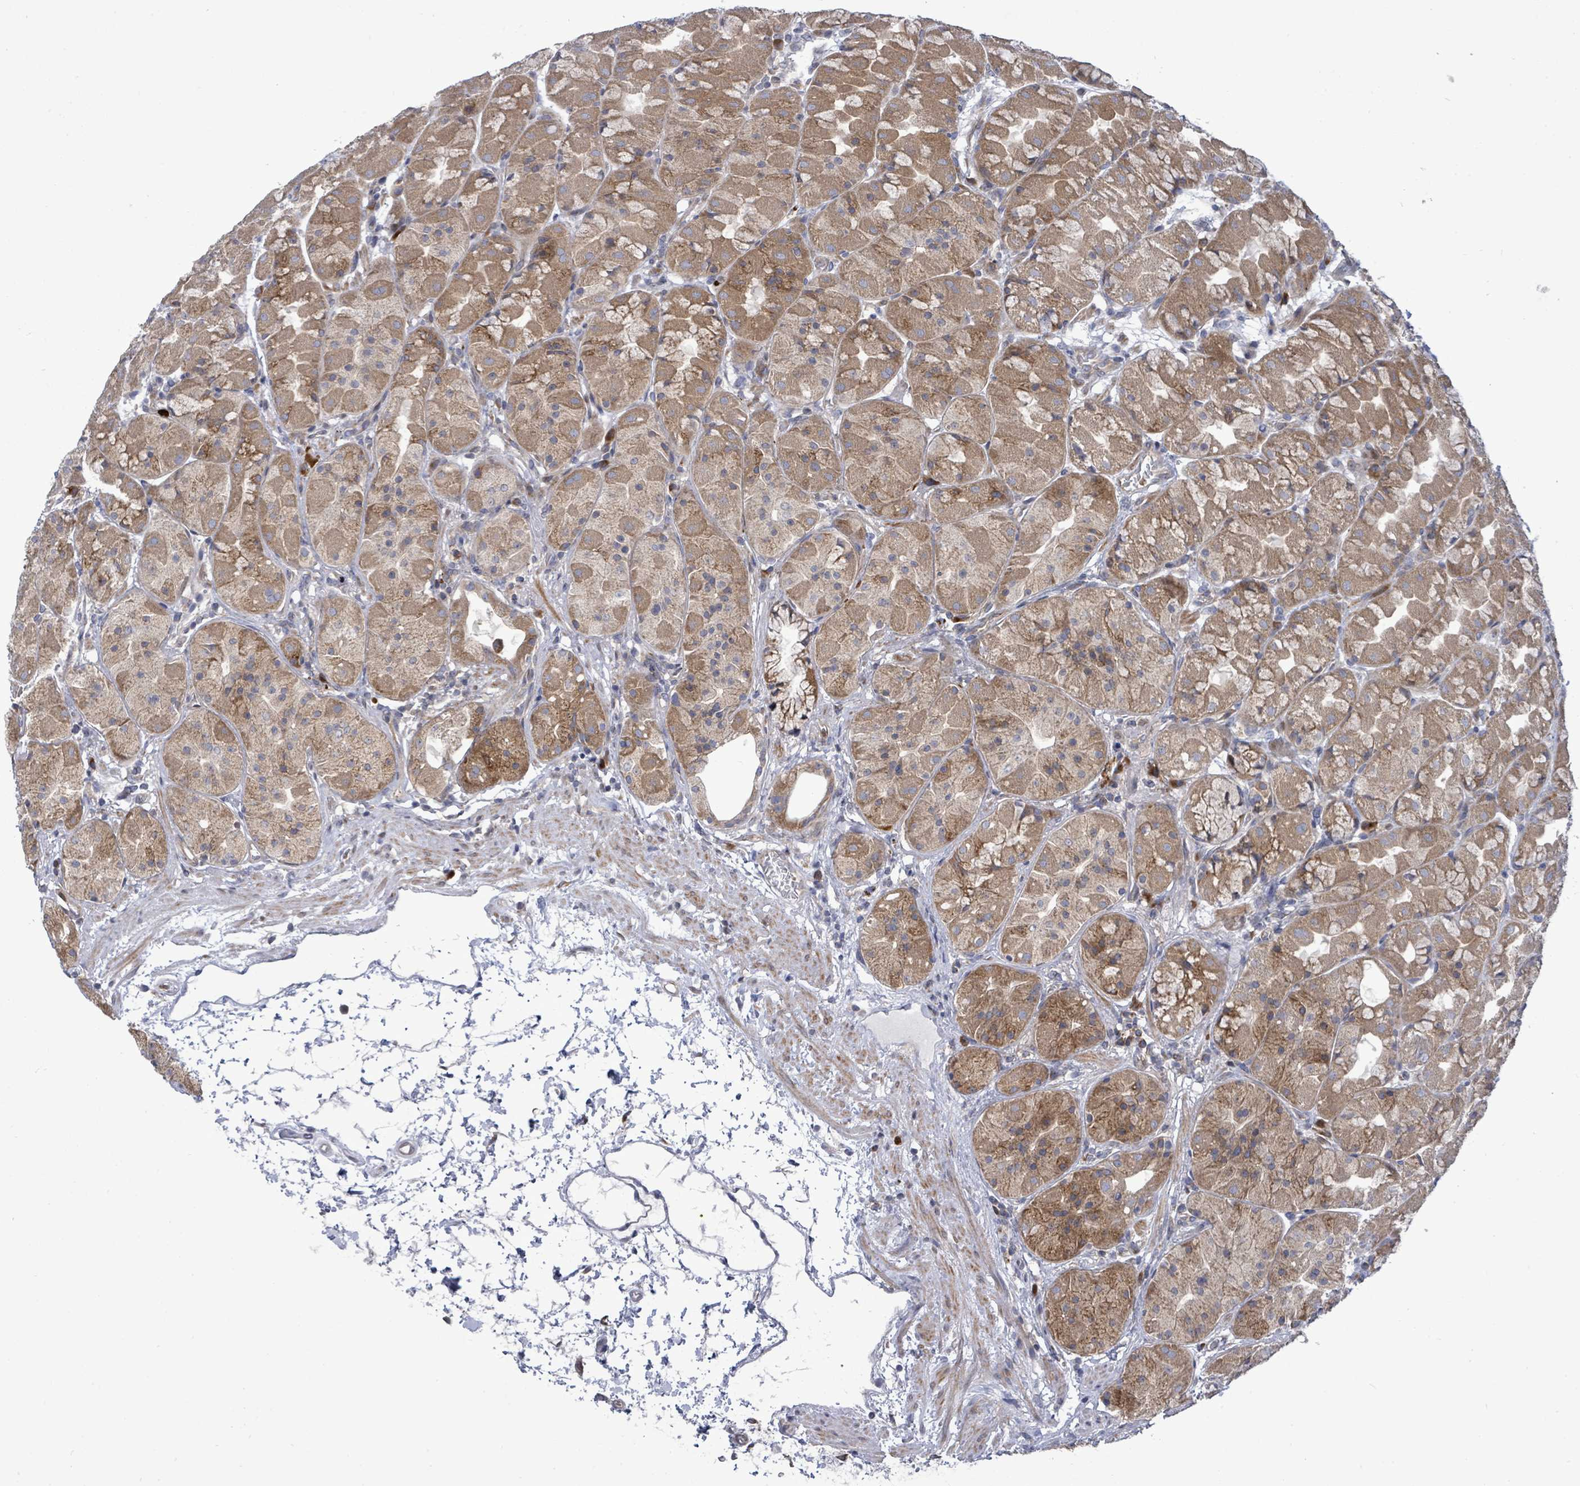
{"staining": {"intensity": "moderate", "quantity": ">75%", "location": "cytoplasmic/membranous"}, "tissue": "stomach", "cell_type": "Glandular cells", "image_type": "normal", "snomed": [{"axis": "morphology", "description": "Normal tissue, NOS"}, {"axis": "topography", "description": "Stomach"}], "caption": "Immunohistochemical staining of unremarkable stomach shows medium levels of moderate cytoplasmic/membranous expression in about >75% of glandular cells.", "gene": "SAR1A", "patient": {"sex": "male", "age": 57}}